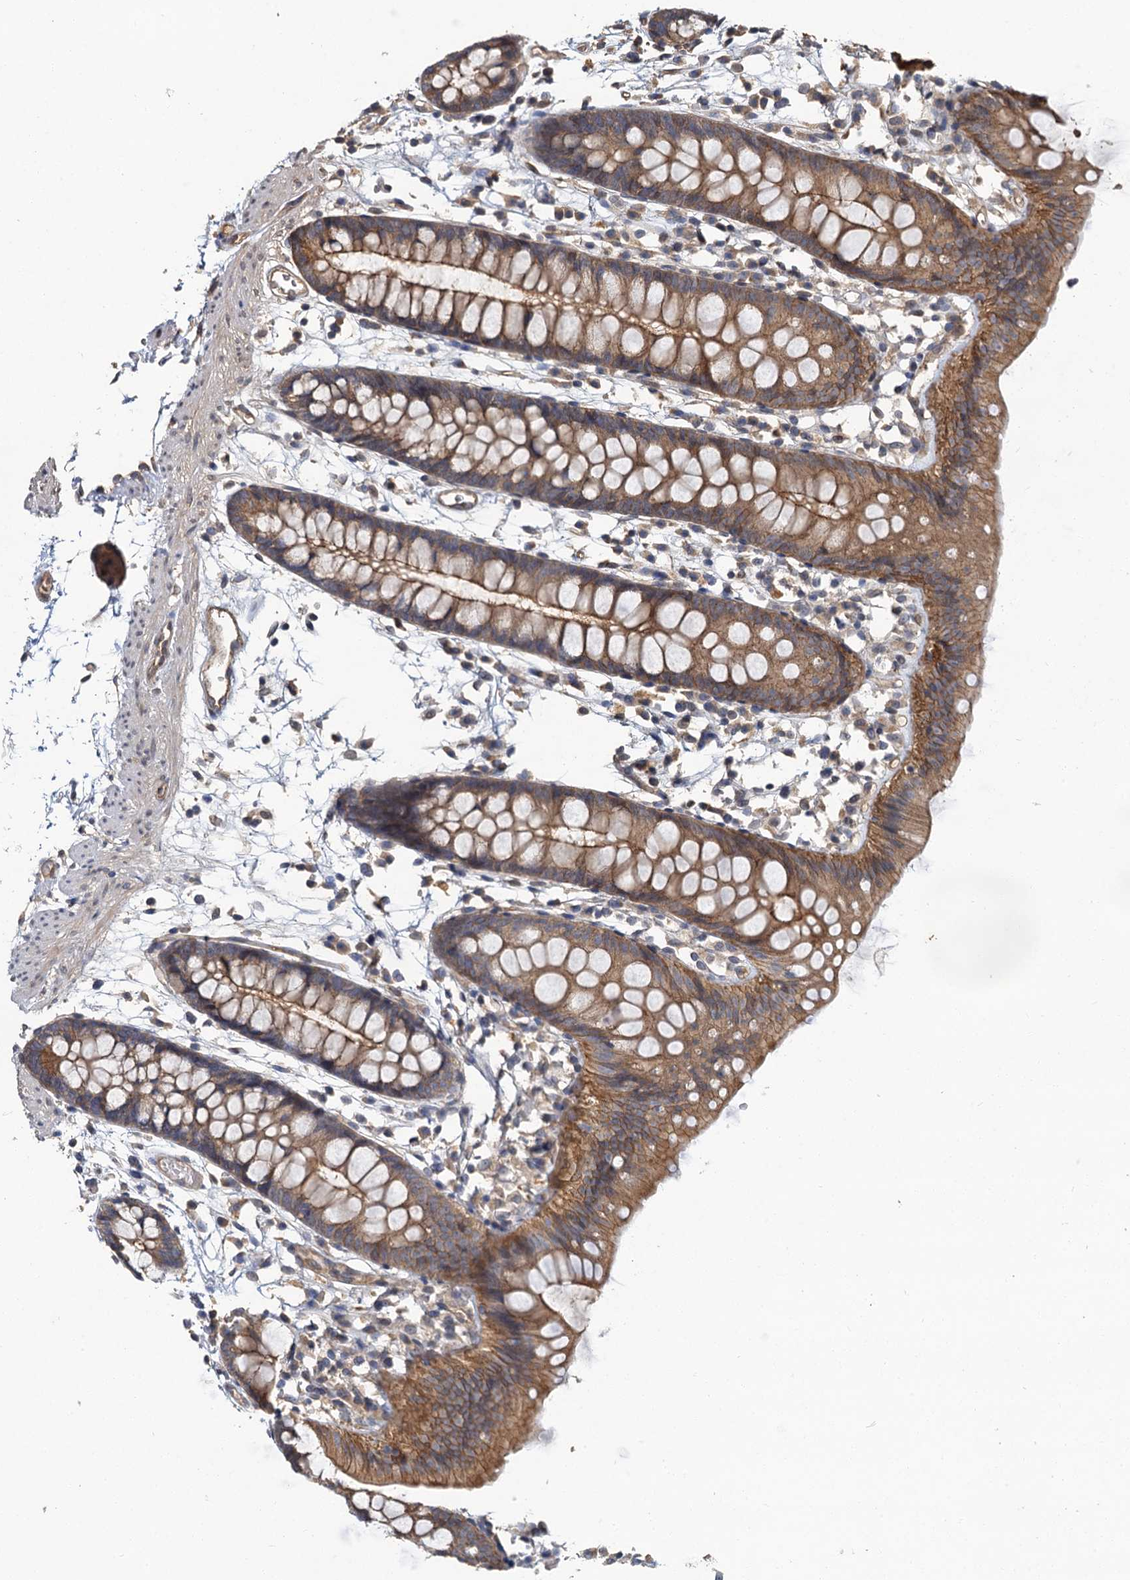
{"staining": {"intensity": "moderate", "quantity": "25%-75%", "location": "cytoplasmic/membranous"}, "tissue": "colon", "cell_type": "Endothelial cells", "image_type": "normal", "snomed": [{"axis": "morphology", "description": "Normal tissue, NOS"}, {"axis": "topography", "description": "Colon"}], "caption": "Immunohistochemistry histopathology image of unremarkable colon: colon stained using immunohistochemistry exhibits medium levels of moderate protein expression localized specifically in the cytoplasmic/membranous of endothelial cells, appearing as a cytoplasmic/membranous brown color.", "gene": "ZNF324", "patient": {"sex": "male", "age": 56}}